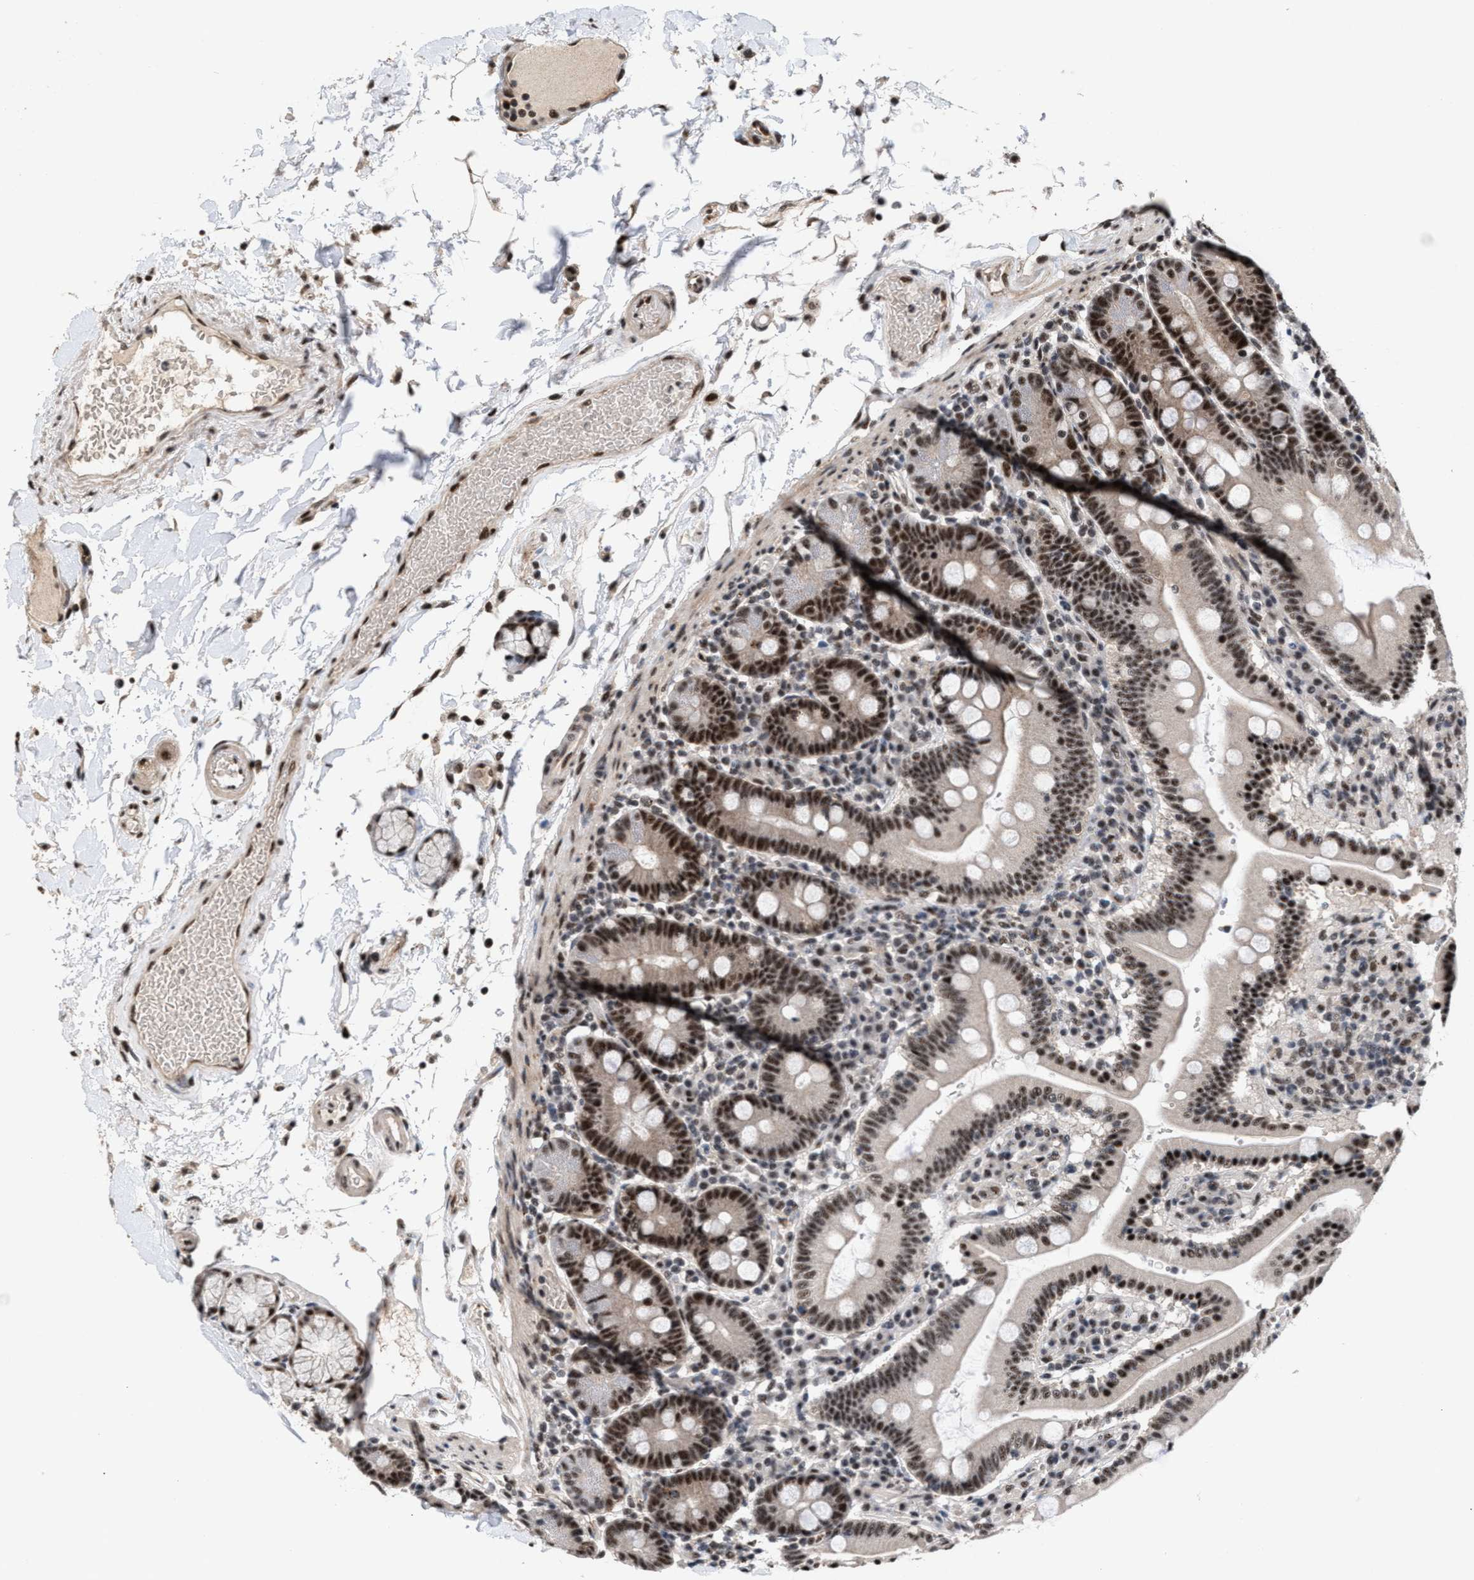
{"staining": {"intensity": "strong", "quantity": ">75%", "location": "nuclear"}, "tissue": "duodenum", "cell_type": "Glandular cells", "image_type": "normal", "snomed": [{"axis": "morphology", "description": "Normal tissue, NOS"}, {"axis": "topography", "description": "Small intestine, NOS"}], "caption": "An immunohistochemistry micrograph of normal tissue is shown. Protein staining in brown highlights strong nuclear positivity in duodenum within glandular cells.", "gene": "EIF4A3", "patient": {"sex": "female", "age": 71}}